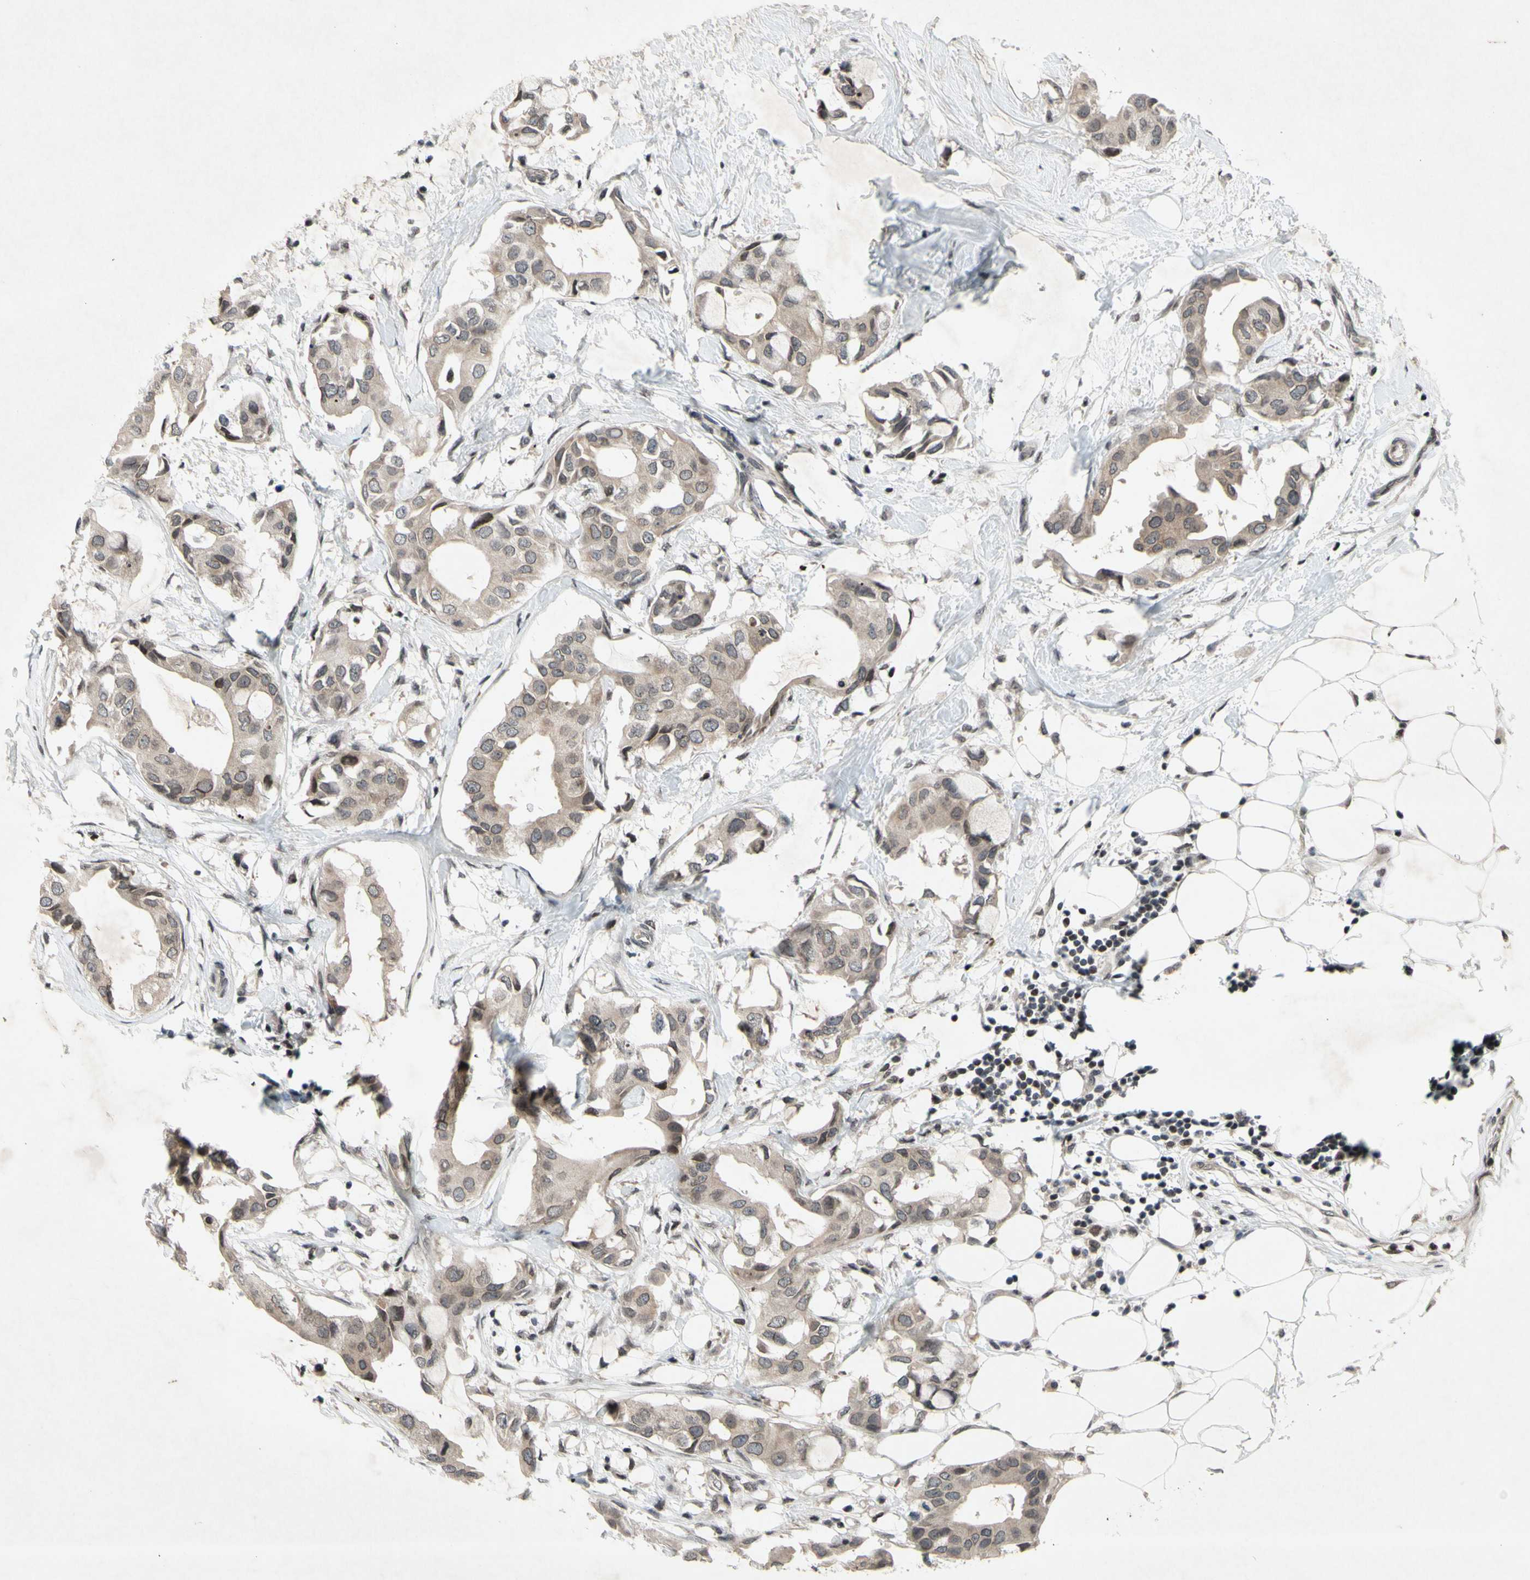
{"staining": {"intensity": "weak", "quantity": "25%-75%", "location": "cytoplasmic/membranous,nuclear"}, "tissue": "breast cancer", "cell_type": "Tumor cells", "image_type": "cancer", "snomed": [{"axis": "morphology", "description": "Duct carcinoma"}, {"axis": "topography", "description": "Breast"}], "caption": "A high-resolution photomicrograph shows immunohistochemistry (IHC) staining of breast invasive ductal carcinoma, which displays weak cytoplasmic/membranous and nuclear expression in about 25%-75% of tumor cells. The staining was performed using DAB, with brown indicating positive protein expression. Nuclei are stained blue with hematoxylin.", "gene": "XPO1", "patient": {"sex": "female", "age": 40}}